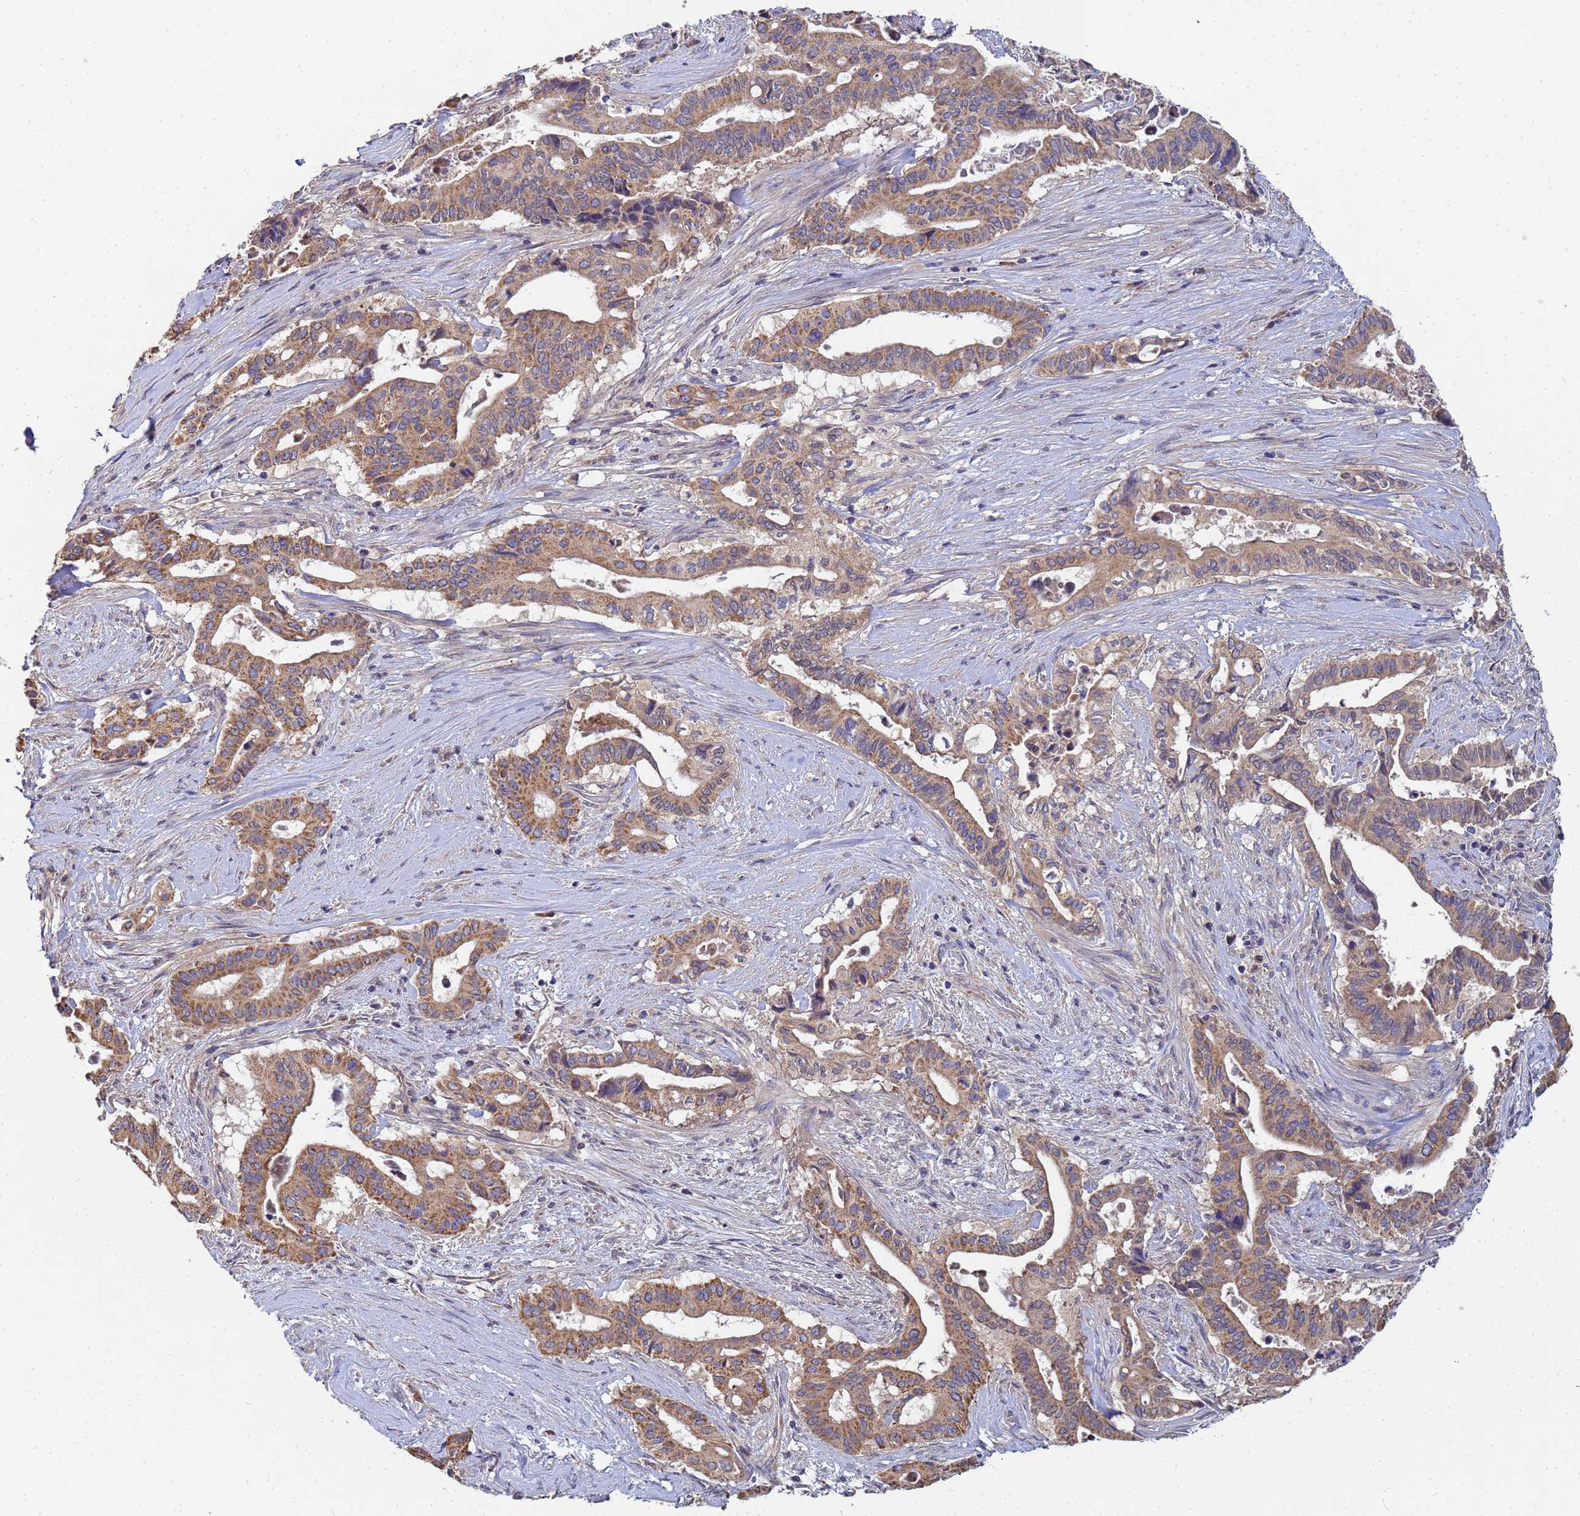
{"staining": {"intensity": "moderate", "quantity": ">75%", "location": "cytoplasmic/membranous"}, "tissue": "pancreatic cancer", "cell_type": "Tumor cells", "image_type": "cancer", "snomed": [{"axis": "morphology", "description": "Adenocarcinoma, NOS"}, {"axis": "topography", "description": "Pancreas"}], "caption": "Immunohistochemistry histopathology image of neoplastic tissue: adenocarcinoma (pancreatic) stained using immunohistochemistry (IHC) exhibits medium levels of moderate protein expression localized specifically in the cytoplasmic/membranous of tumor cells, appearing as a cytoplasmic/membranous brown color.", "gene": "C5orf34", "patient": {"sex": "female", "age": 77}}